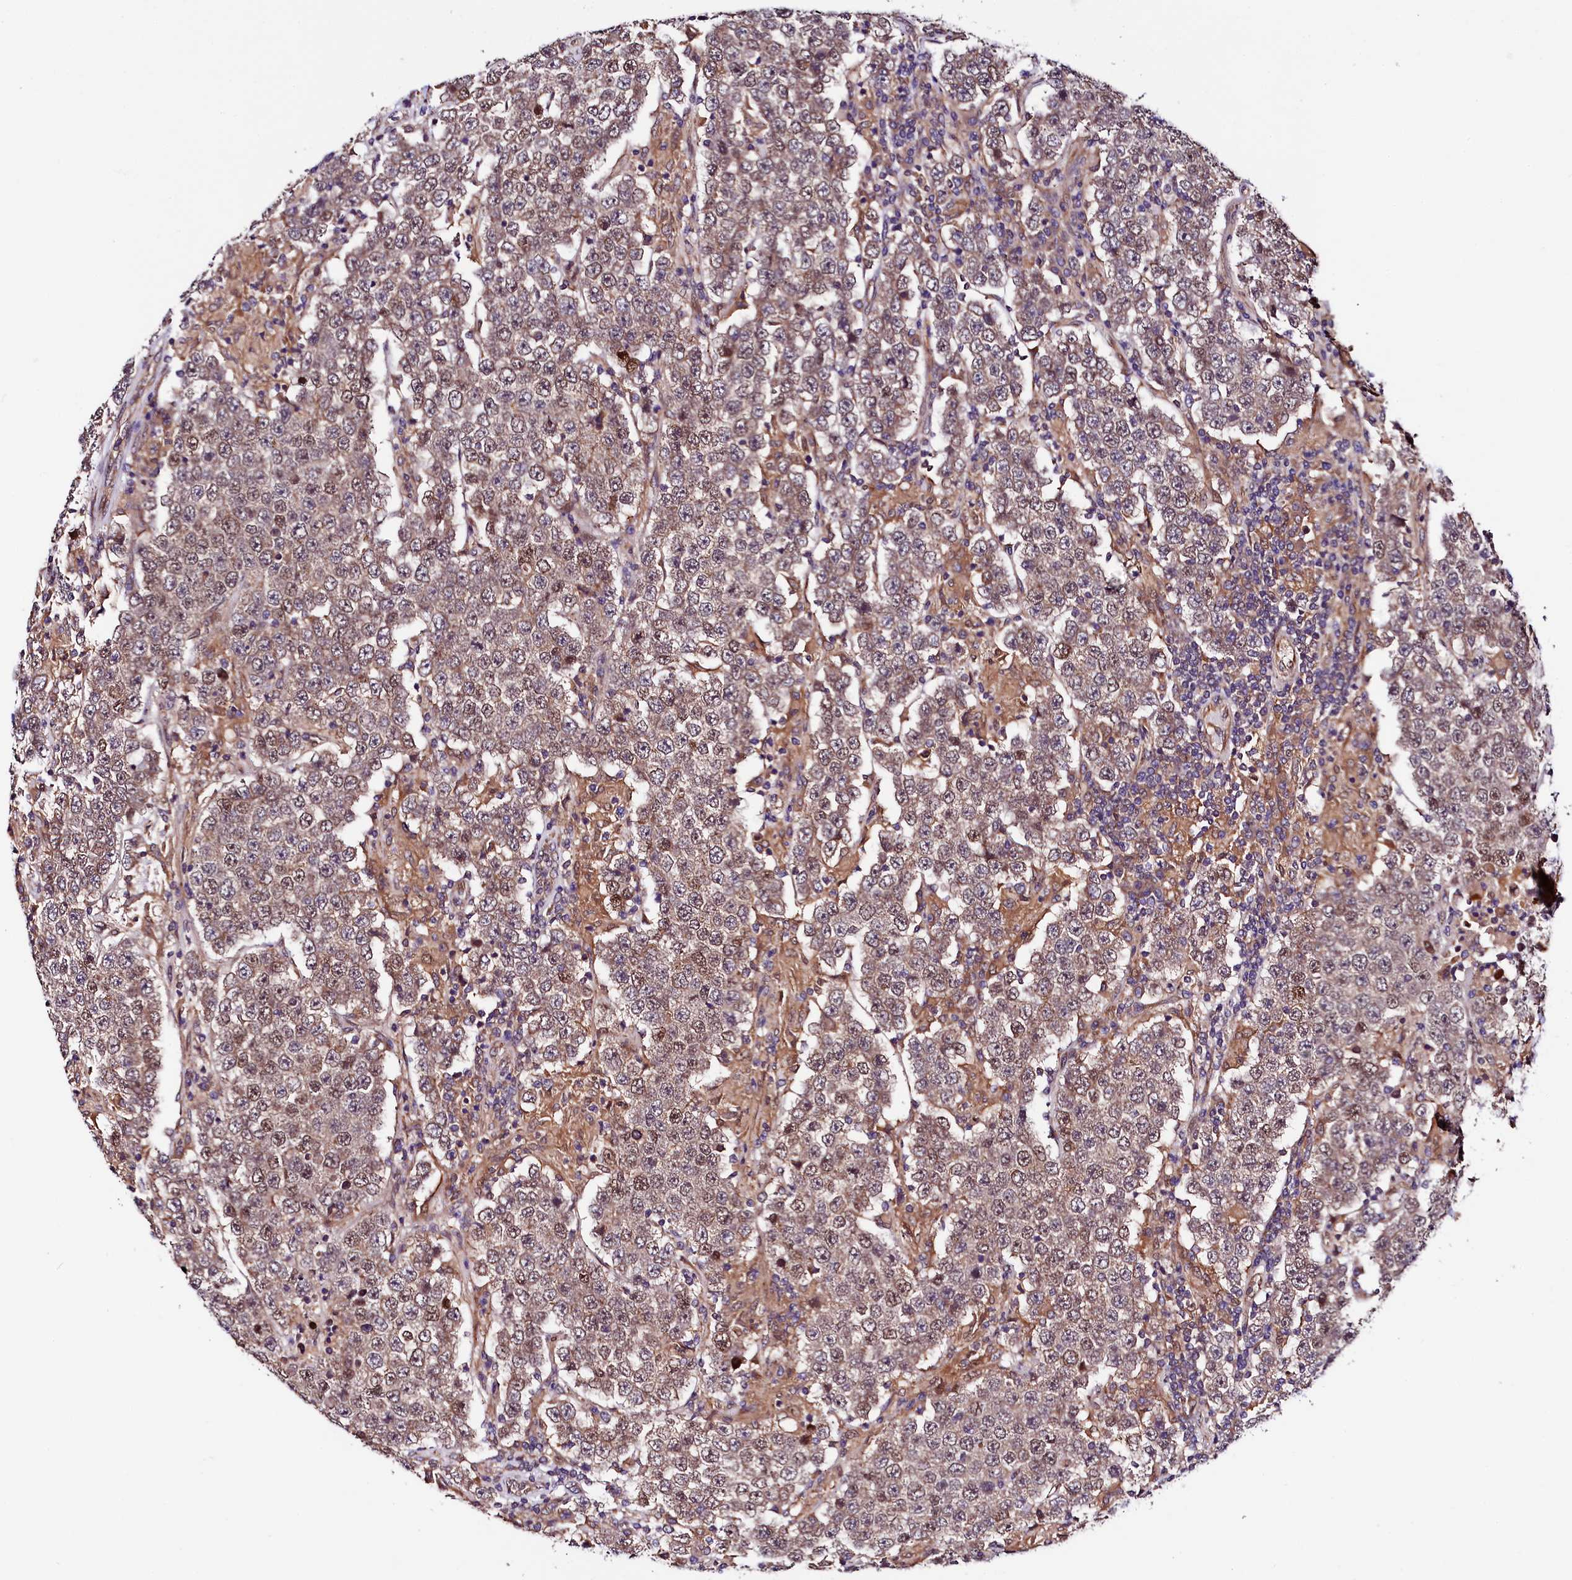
{"staining": {"intensity": "weak", "quantity": ">75%", "location": "cytoplasmic/membranous,nuclear"}, "tissue": "testis cancer", "cell_type": "Tumor cells", "image_type": "cancer", "snomed": [{"axis": "morphology", "description": "Normal tissue, NOS"}, {"axis": "morphology", "description": "Urothelial carcinoma, High grade"}, {"axis": "morphology", "description": "Seminoma, NOS"}, {"axis": "morphology", "description": "Carcinoma, Embryonal, NOS"}, {"axis": "topography", "description": "Urinary bladder"}, {"axis": "topography", "description": "Testis"}], "caption": "IHC histopathology image of testis cancer stained for a protein (brown), which demonstrates low levels of weak cytoplasmic/membranous and nuclear staining in approximately >75% of tumor cells.", "gene": "VPS35", "patient": {"sex": "male", "age": 41}}